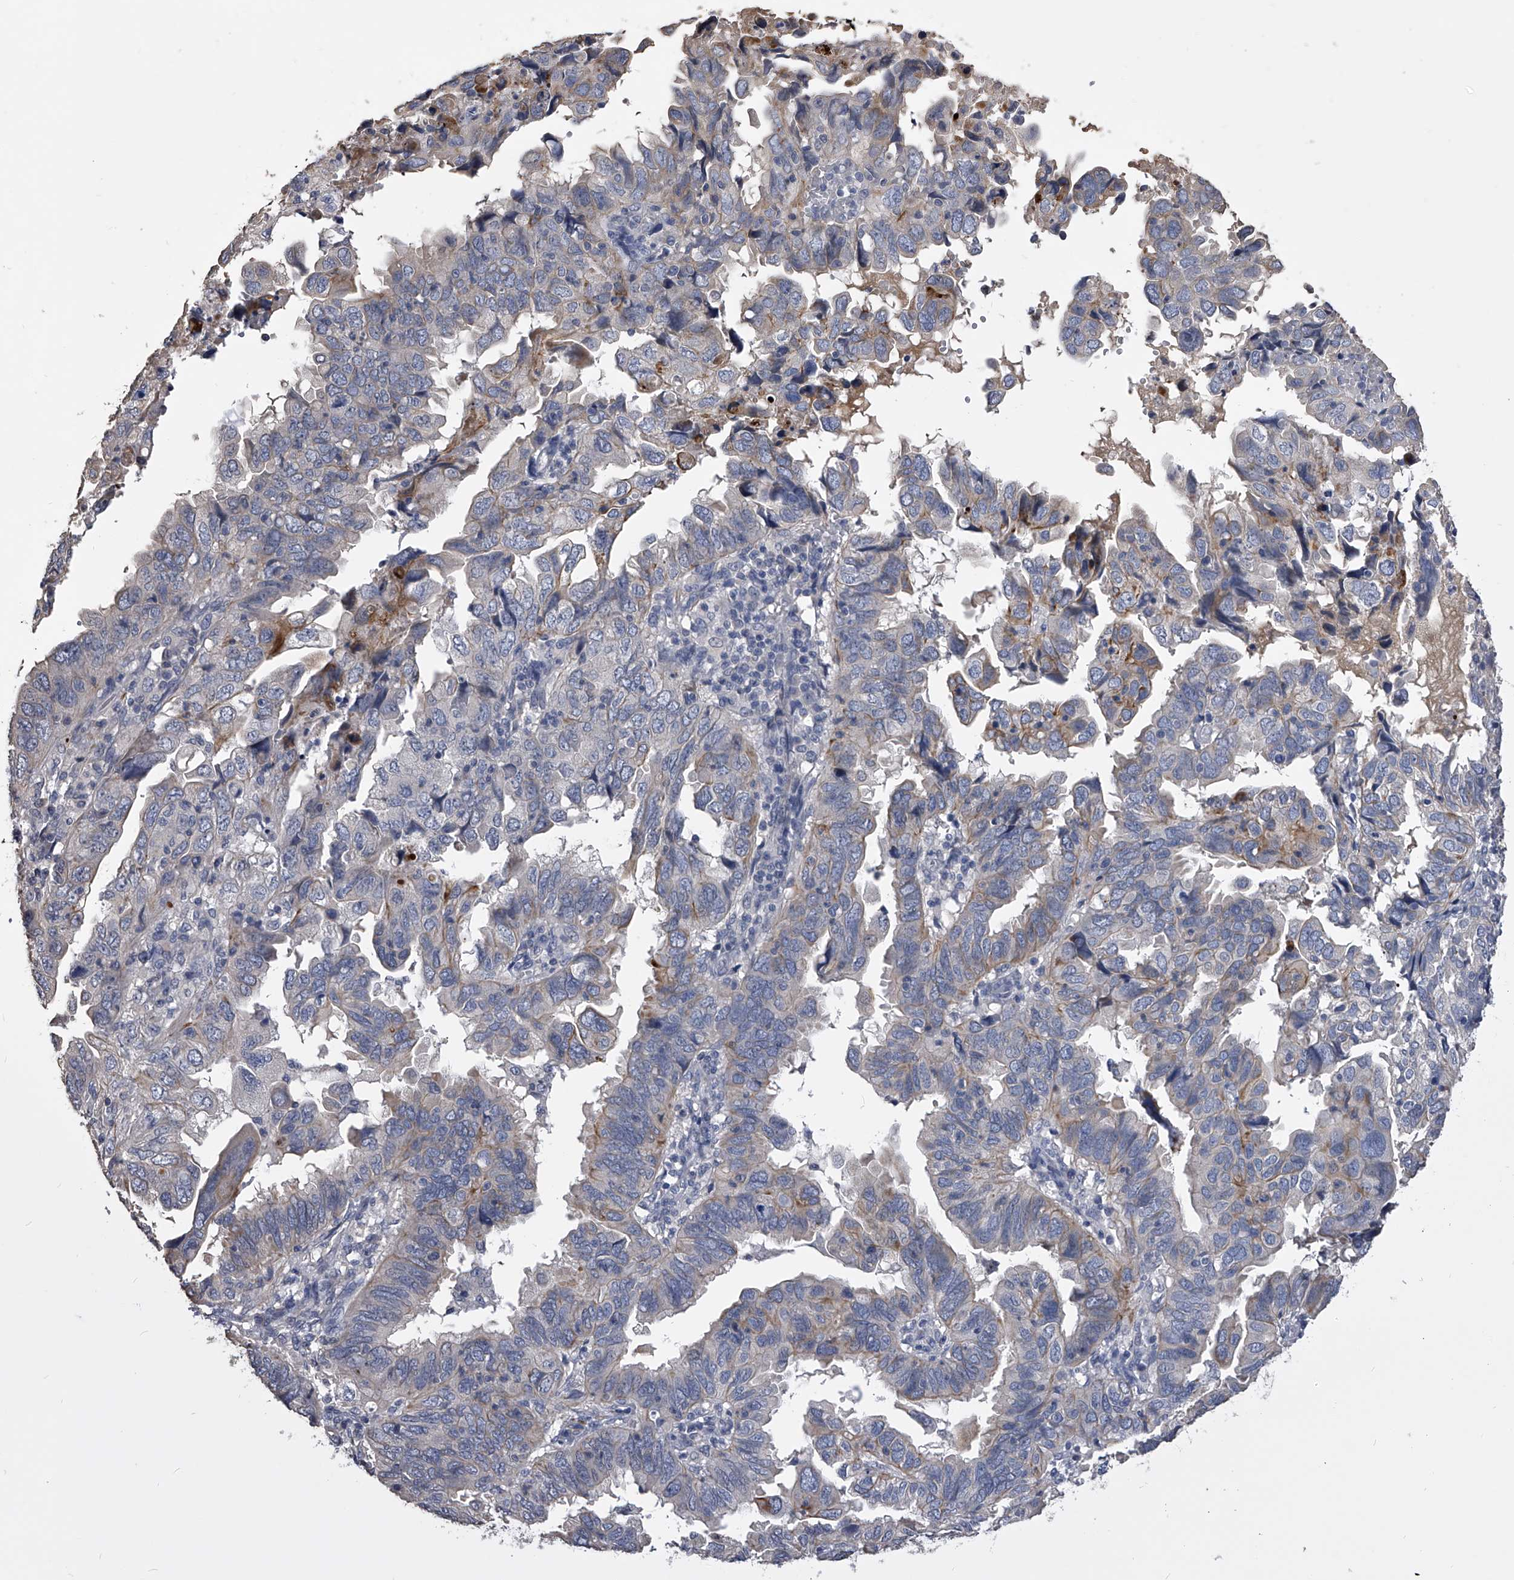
{"staining": {"intensity": "moderate", "quantity": "<25%", "location": "cytoplasmic/membranous"}, "tissue": "endometrial cancer", "cell_type": "Tumor cells", "image_type": "cancer", "snomed": [{"axis": "morphology", "description": "Adenocarcinoma, NOS"}, {"axis": "topography", "description": "Uterus"}], "caption": "A brown stain labels moderate cytoplasmic/membranous staining of a protein in adenocarcinoma (endometrial) tumor cells.", "gene": "MDN1", "patient": {"sex": "female", "age": 77}}